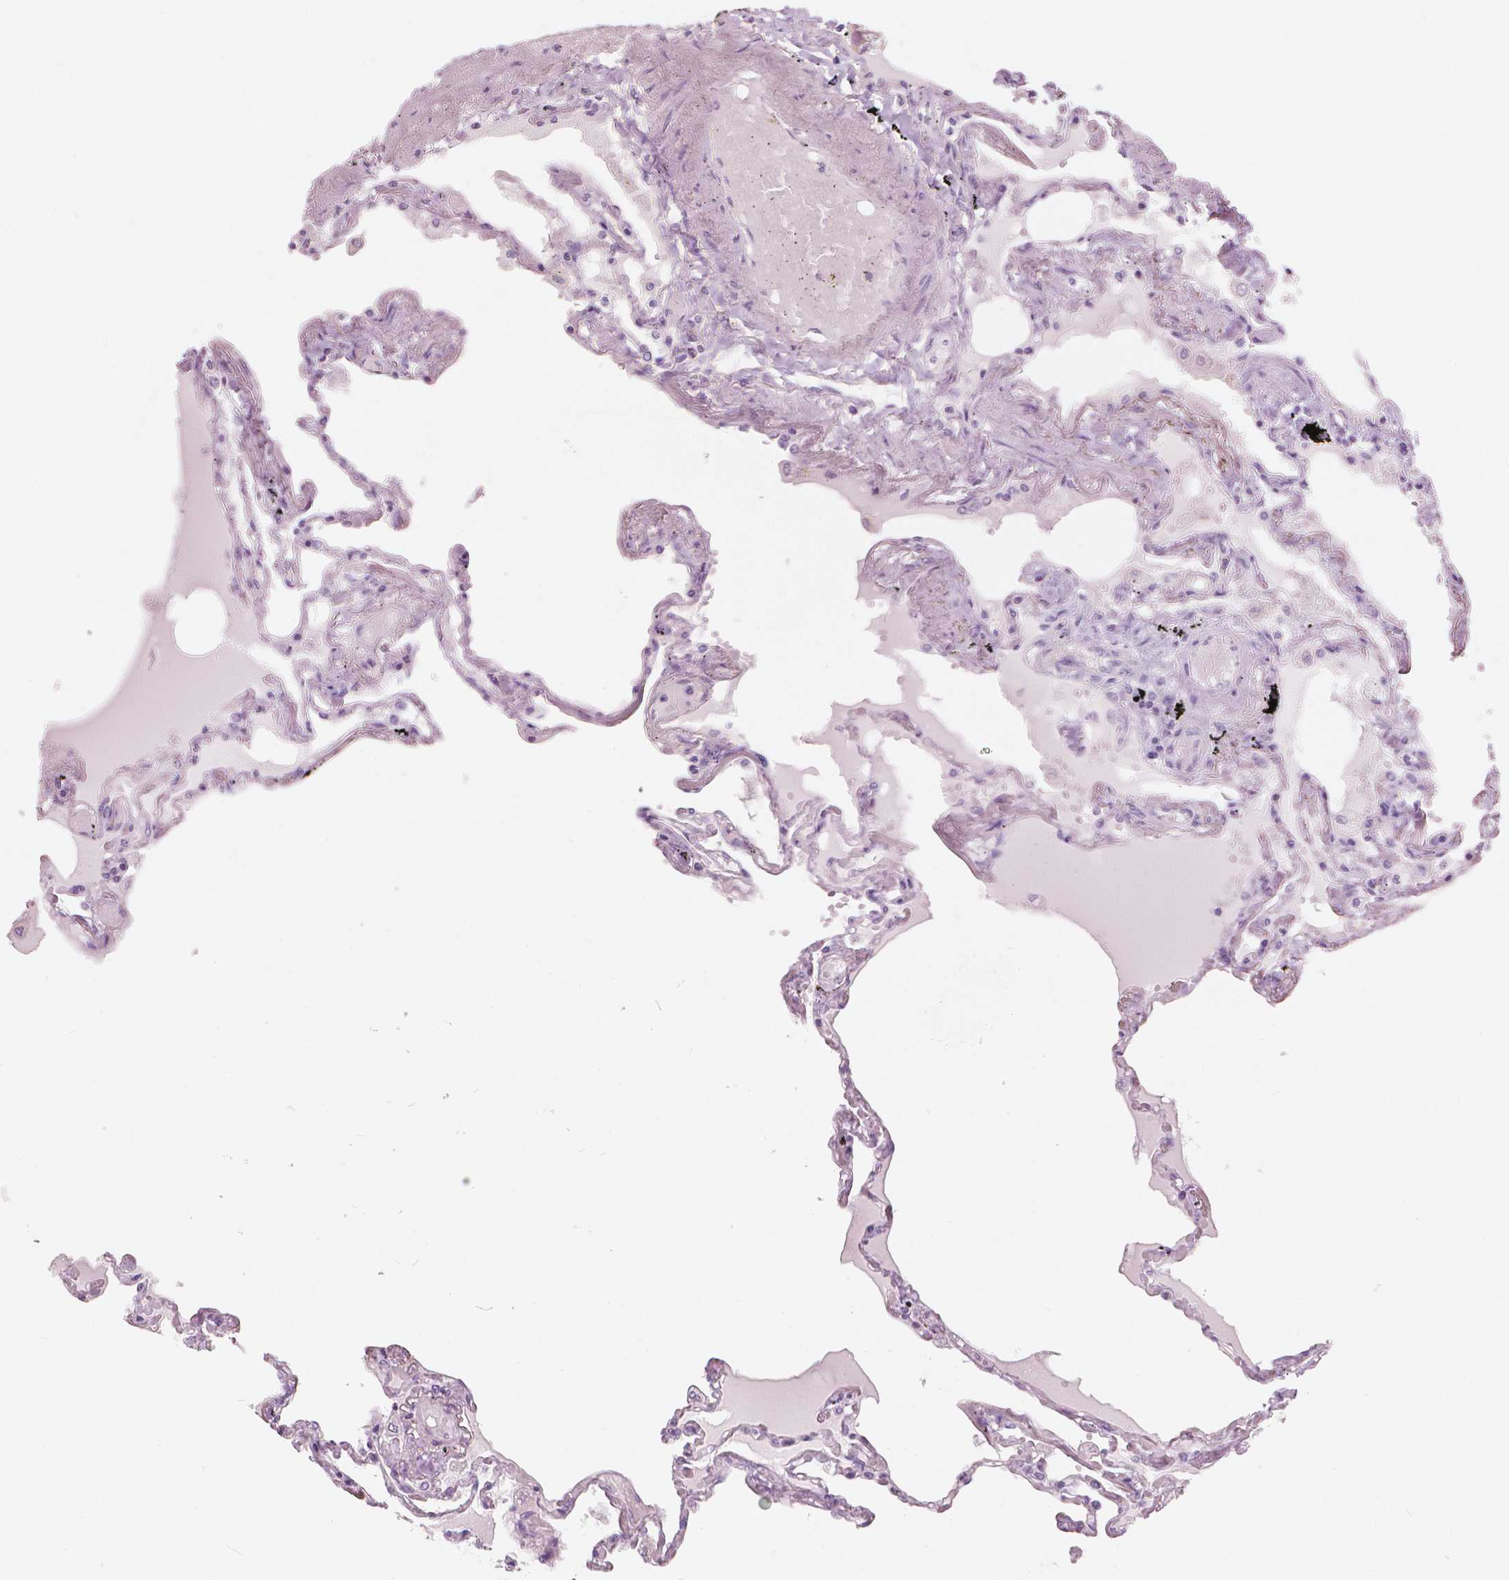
{"staining": {"intensity": "negative", "quantity": "none", "location": "none"}, "tissue": "lung", "cell_type": "Alveolar cells", "image_type": "normal", "snomed": [{"axis": "morphology", "description": "Normal tissue, NOS"}, {"axis": "morphology", "description": "Adenocarcinoma, NOS"}, {"axis": "topography", "description": "Cartilage tissue"}, {"axis": "topography", "description": "Lung"}], "caption": "This is an IHC histopathology image of normal lung. There is no expression in alveolar cells.", "gene": "A4GNT", "patient": {"sex": "female", "age": 67}}